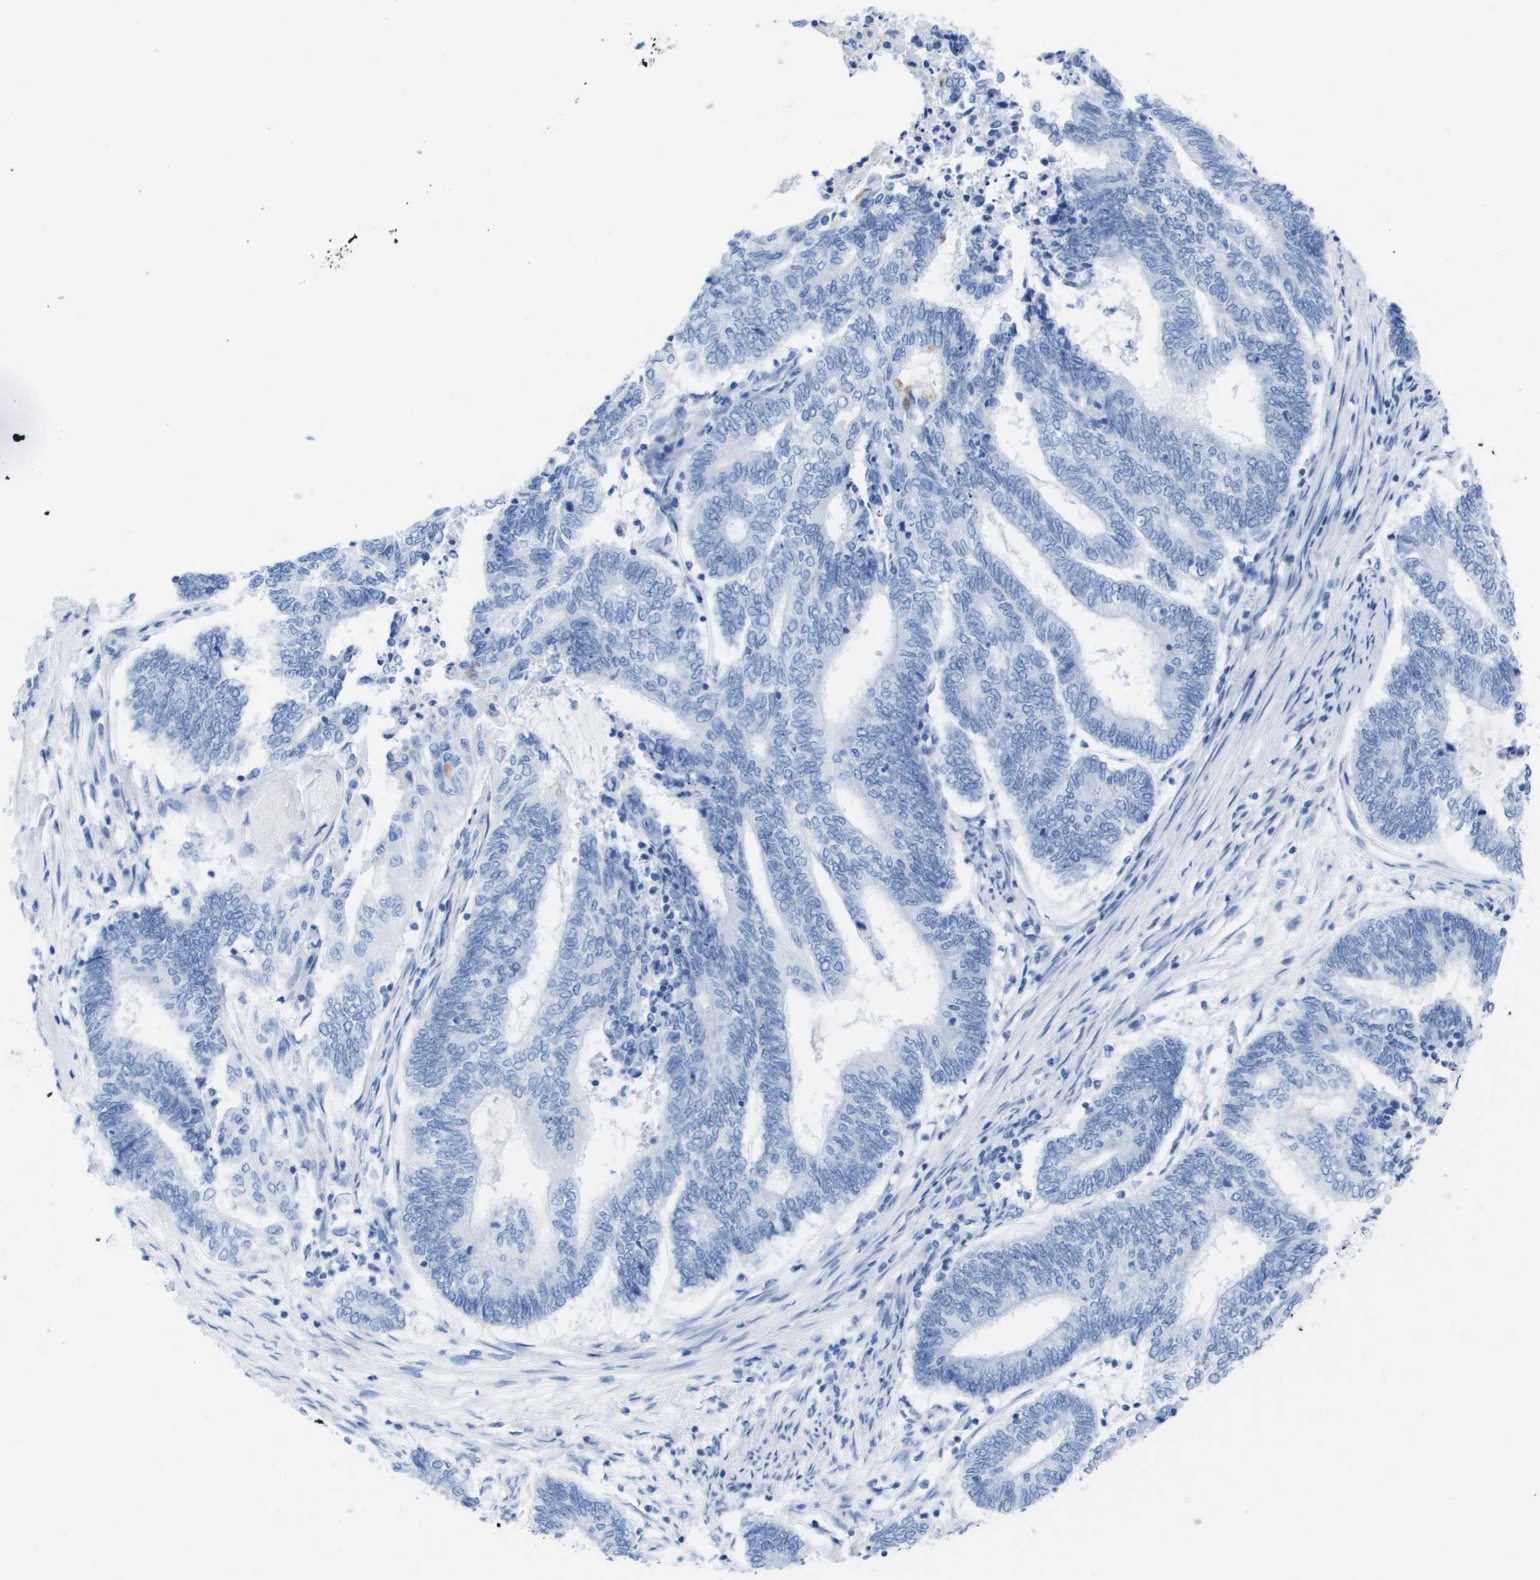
{"staining": {"intensity": "negative", "quantity": "none", "location": "none"}, "tissue": "endometrial cancer", "cell_type": "Tumor cells", "image_type": "cancer", "snomed": [{"axis": "morphology", "description": "Adenocarcinoma, NOS"}, {"axis": "topography", "description": "Uterus"}, {"axis": "topography", "description": "Endometrium"}], "caption": "IHC histopathology image of endometrial cancer stained for a protein (brown), which reveals no positivity in tumor cells.", "gene": "KCNA3", "patient": {"sex": "female", "age": 70}}